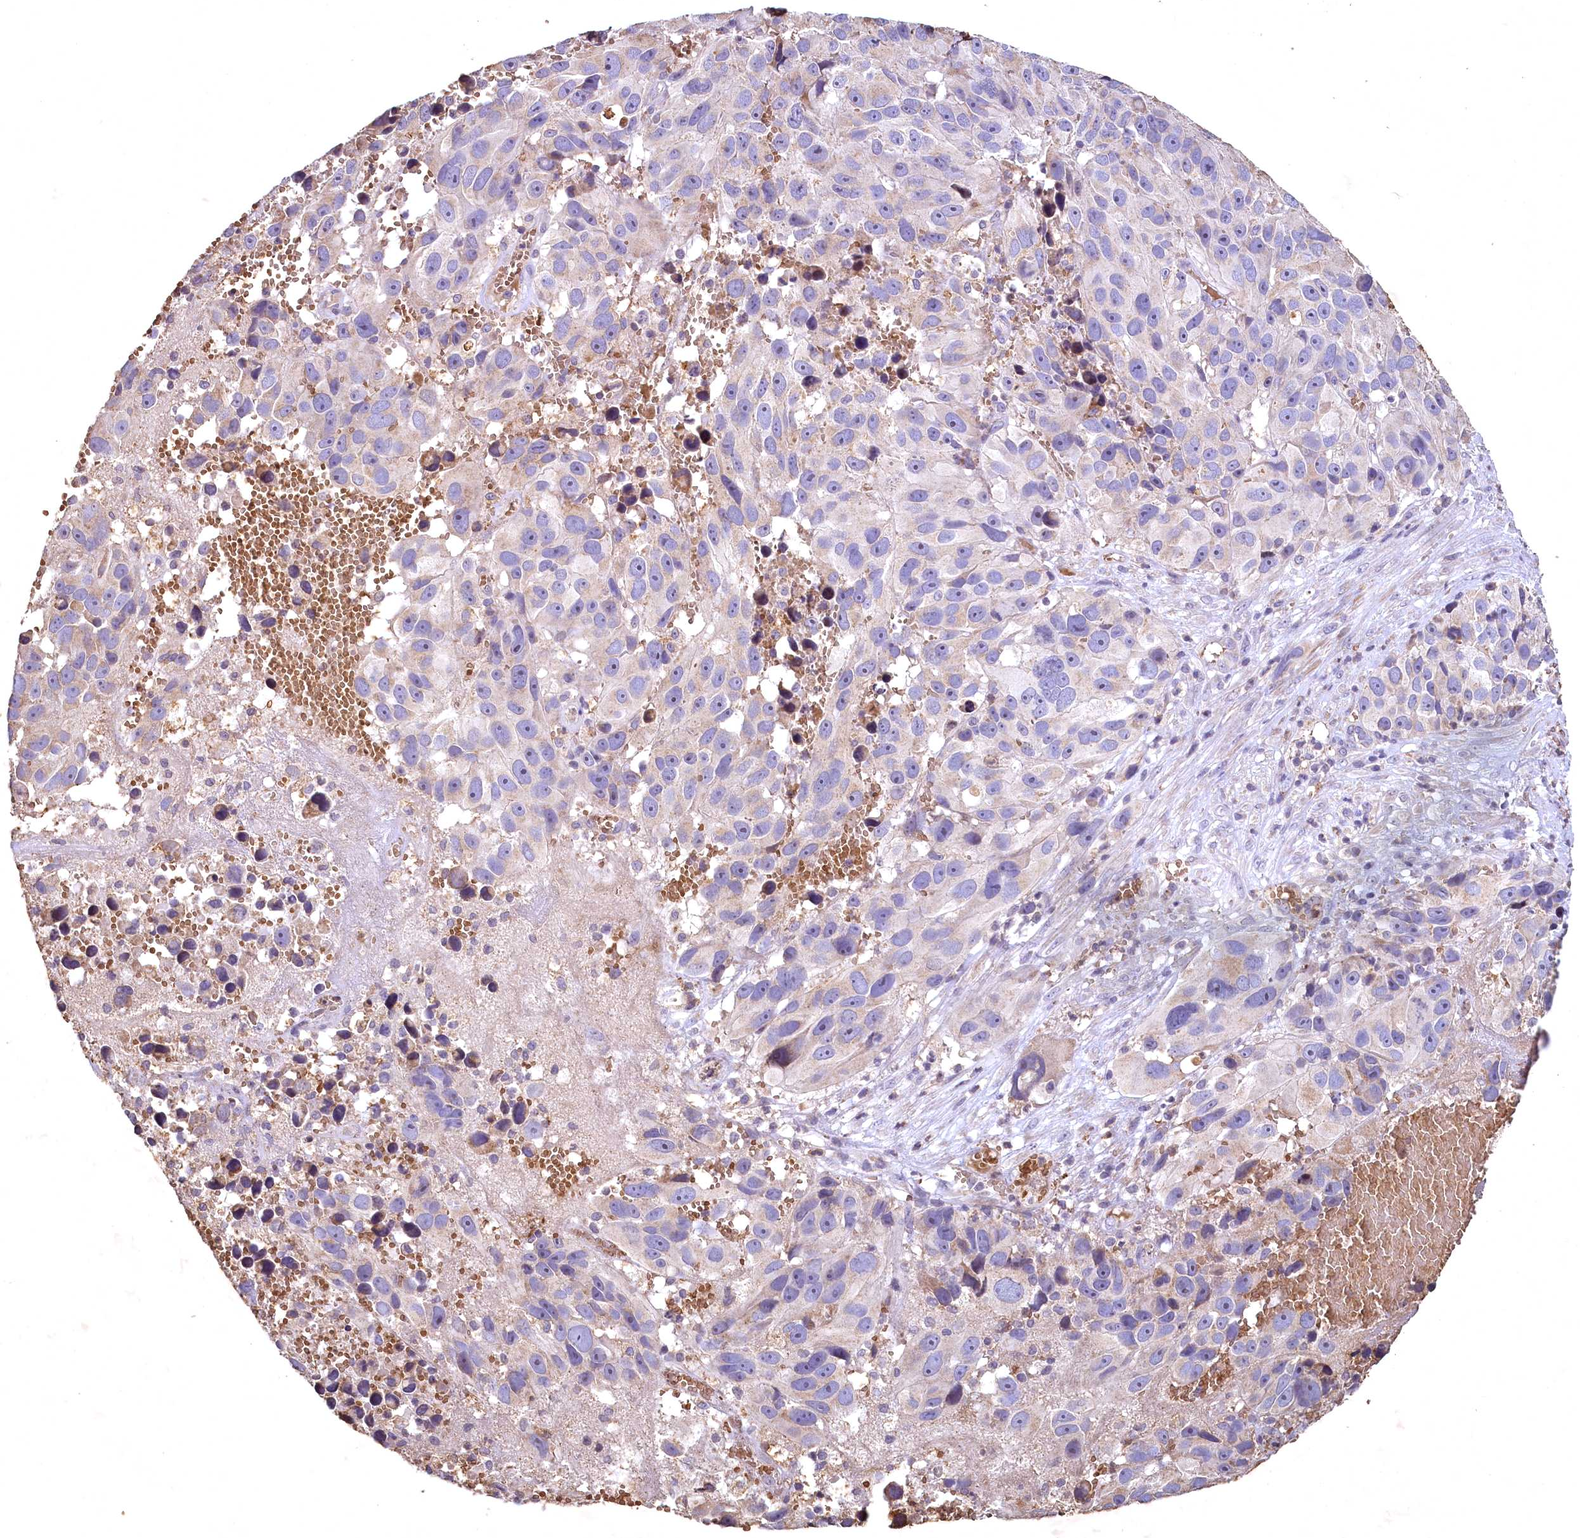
{"staining": {"intensity": "weak", "quantity": "<25%", "location": "cytoplasmic/membranous"}, "tissue": "melanoma", "cell_type": "Tumor cells", "image_type": "cancer", "snomed": [{"axis": "morphology", "description": "Malignant melanoma, NOS"}, {"axis": "topography", "description": "Skin"}], "caption": "The immunohistochemistry image has no significant expression in tumor cells of malignant melanoma tissue.", "gene": "SPTA1", "patient": {"sex": "male", "age": 84}}